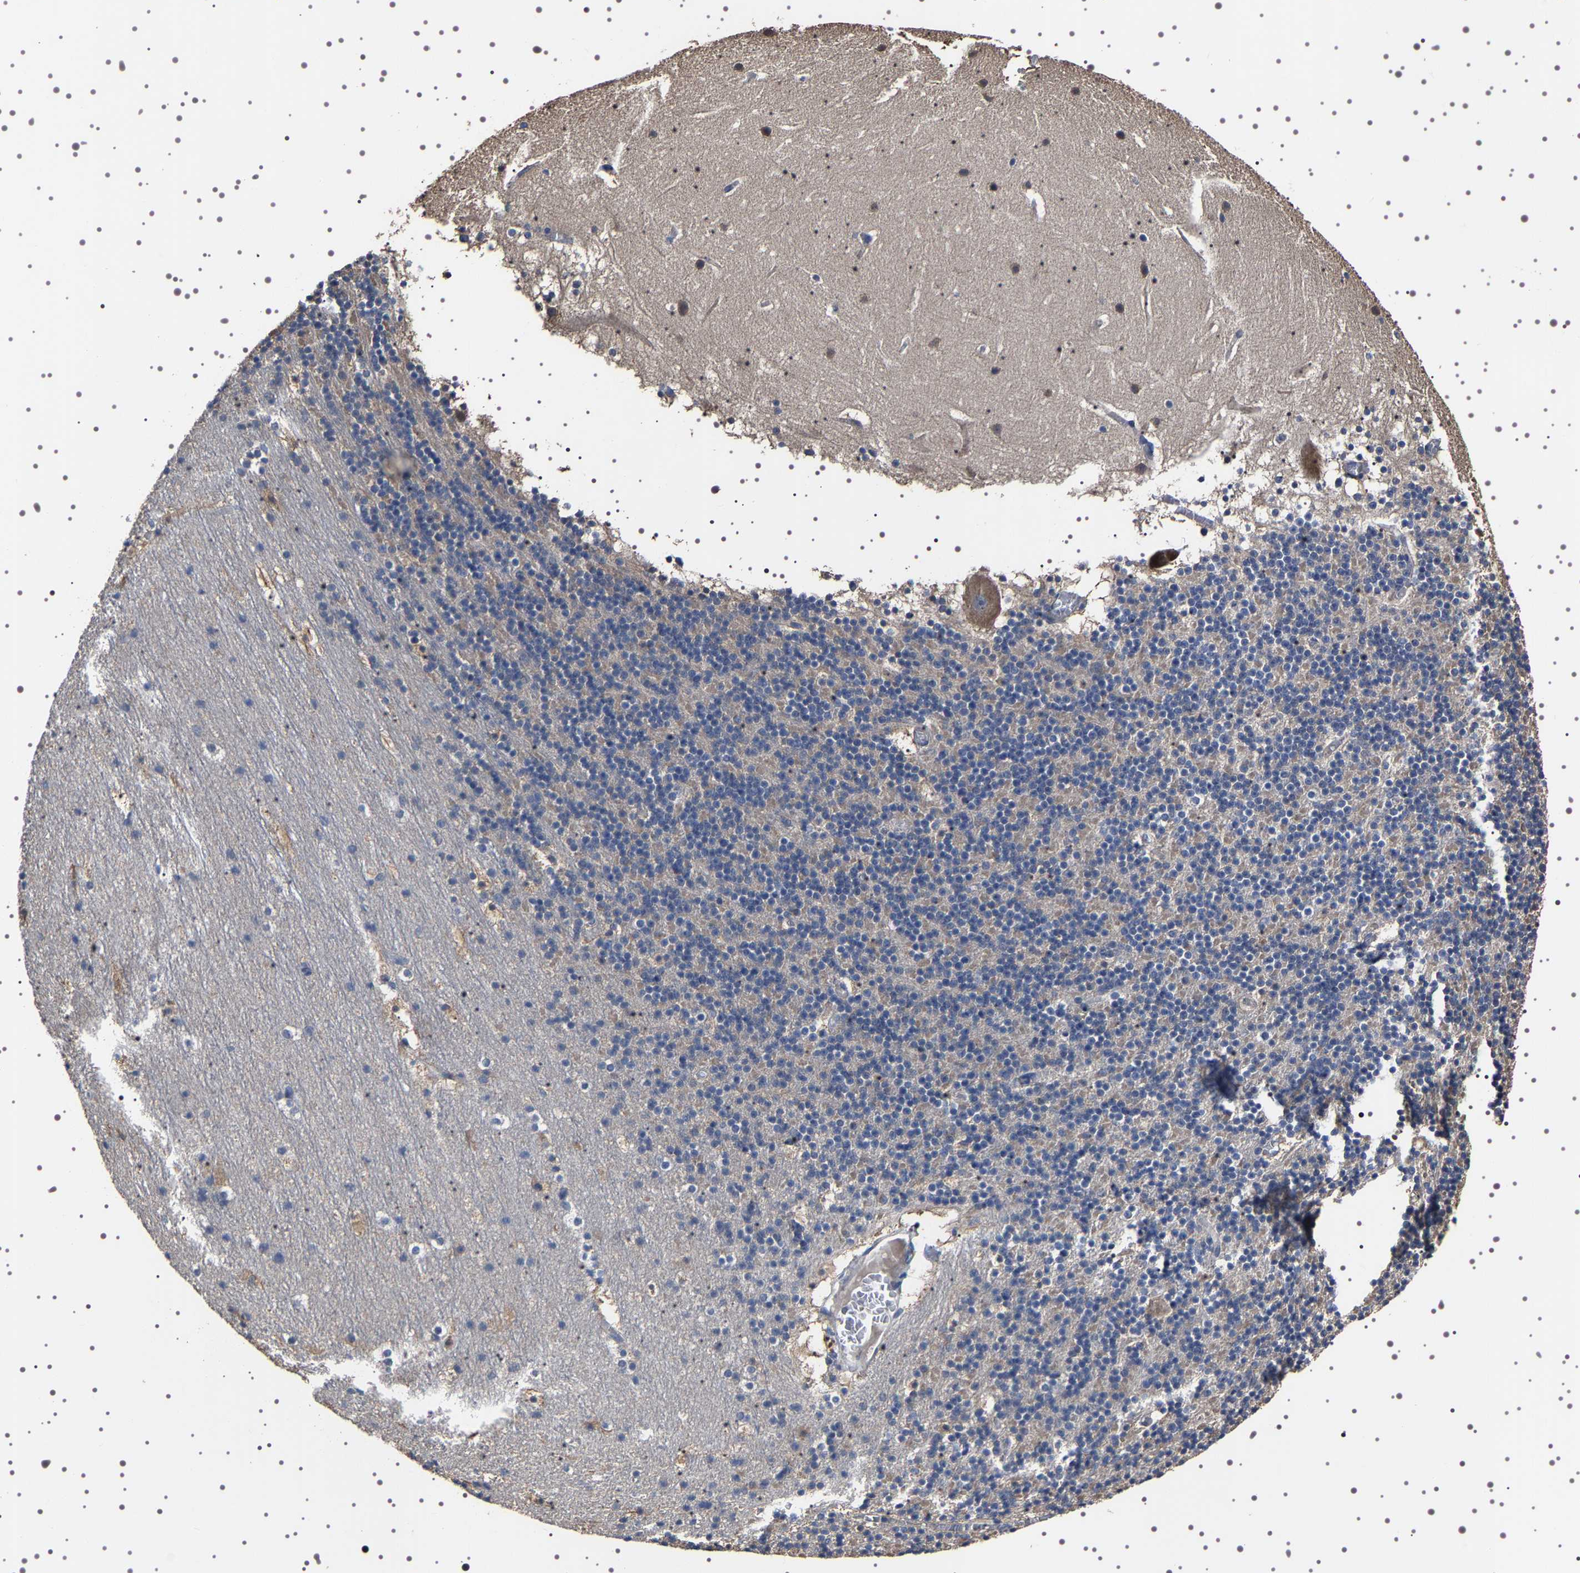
{"staining": {"intensity": "negative", "quantity": "none", "location": "none"}, "tissue": "cerebellum", "cell_type": "Cells in granular layer", "image_type": "normal", "snomed": [{"axis": "morphology", "description": "Normal tissue, NOS"}, {"axis": "topography", "description": "Cerebellum"}], "caption": "Cerebellum was stained to show a protein in brown. There is no significant staining in cells in granular layer. (Stains: DAB (3,3'-diaminobenzidine) immunohistochemistry with hematoxylin counter stain, Microscopy: brightfield microscopy at high magnification).", "gene": "TARBP1", "patient": {"sex": "male", "age": 45}}